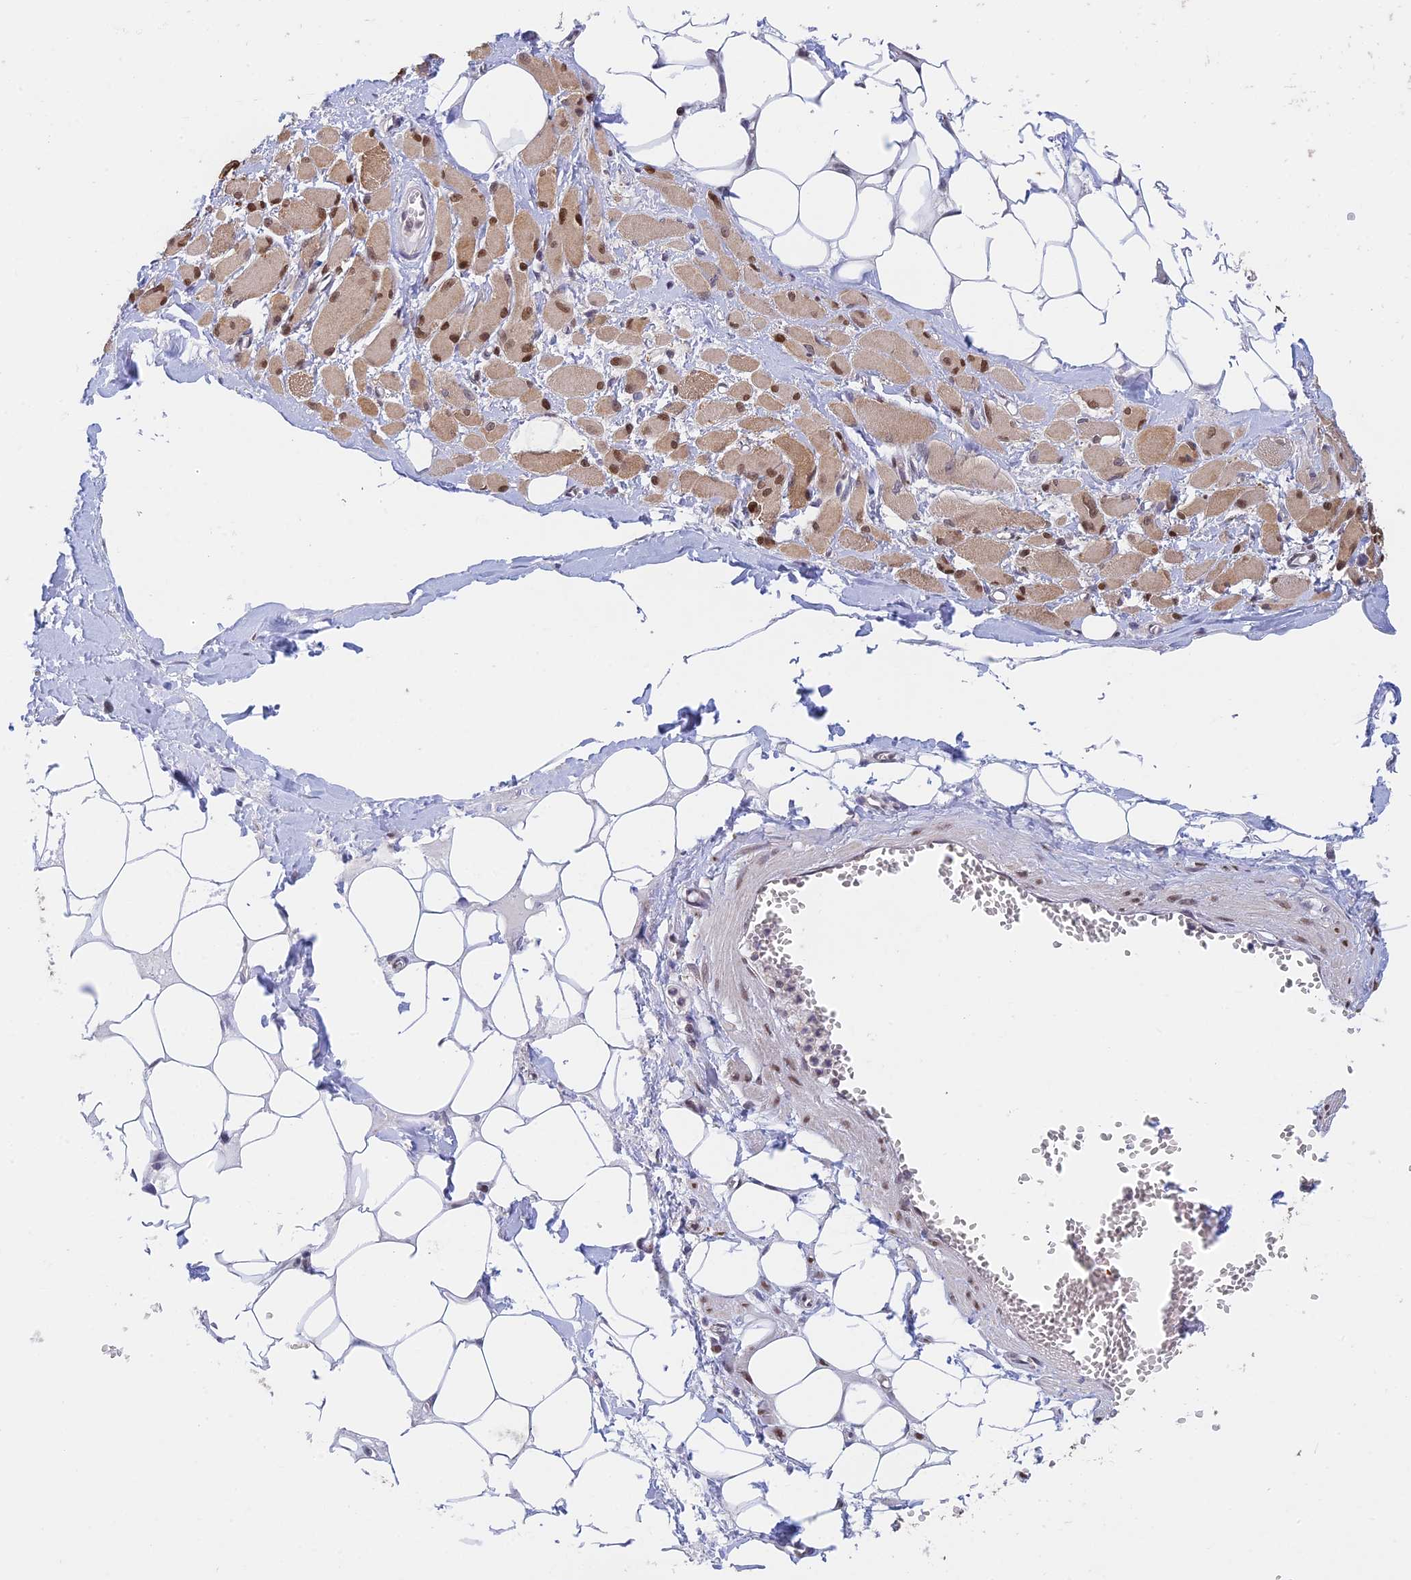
{"staining": {"intensity": "moderate", "quantity": ">75%", "location": "cytoplasmic/membranous,nuclear"}, "tissue": "skeletal muscle", "cell_type": "Myocytes", "image_type": "normal", "snomed": [{"axis": "morphology", "description": "Normal tissue, NOS"}, {"axis": "morphology", "description": "Basal cell carcinoma"}, {"axis": "topography", "description": "Skeletal muscle"}], "caption": "Normal skeletal muscle demonstrates moderate cytoplasmic/membranous,nuclear positivity in about >75% of myocytes Nuclei are stained in blue..", "gene": "MRPL17", "patient": {"sex": "female", "age": 64}}